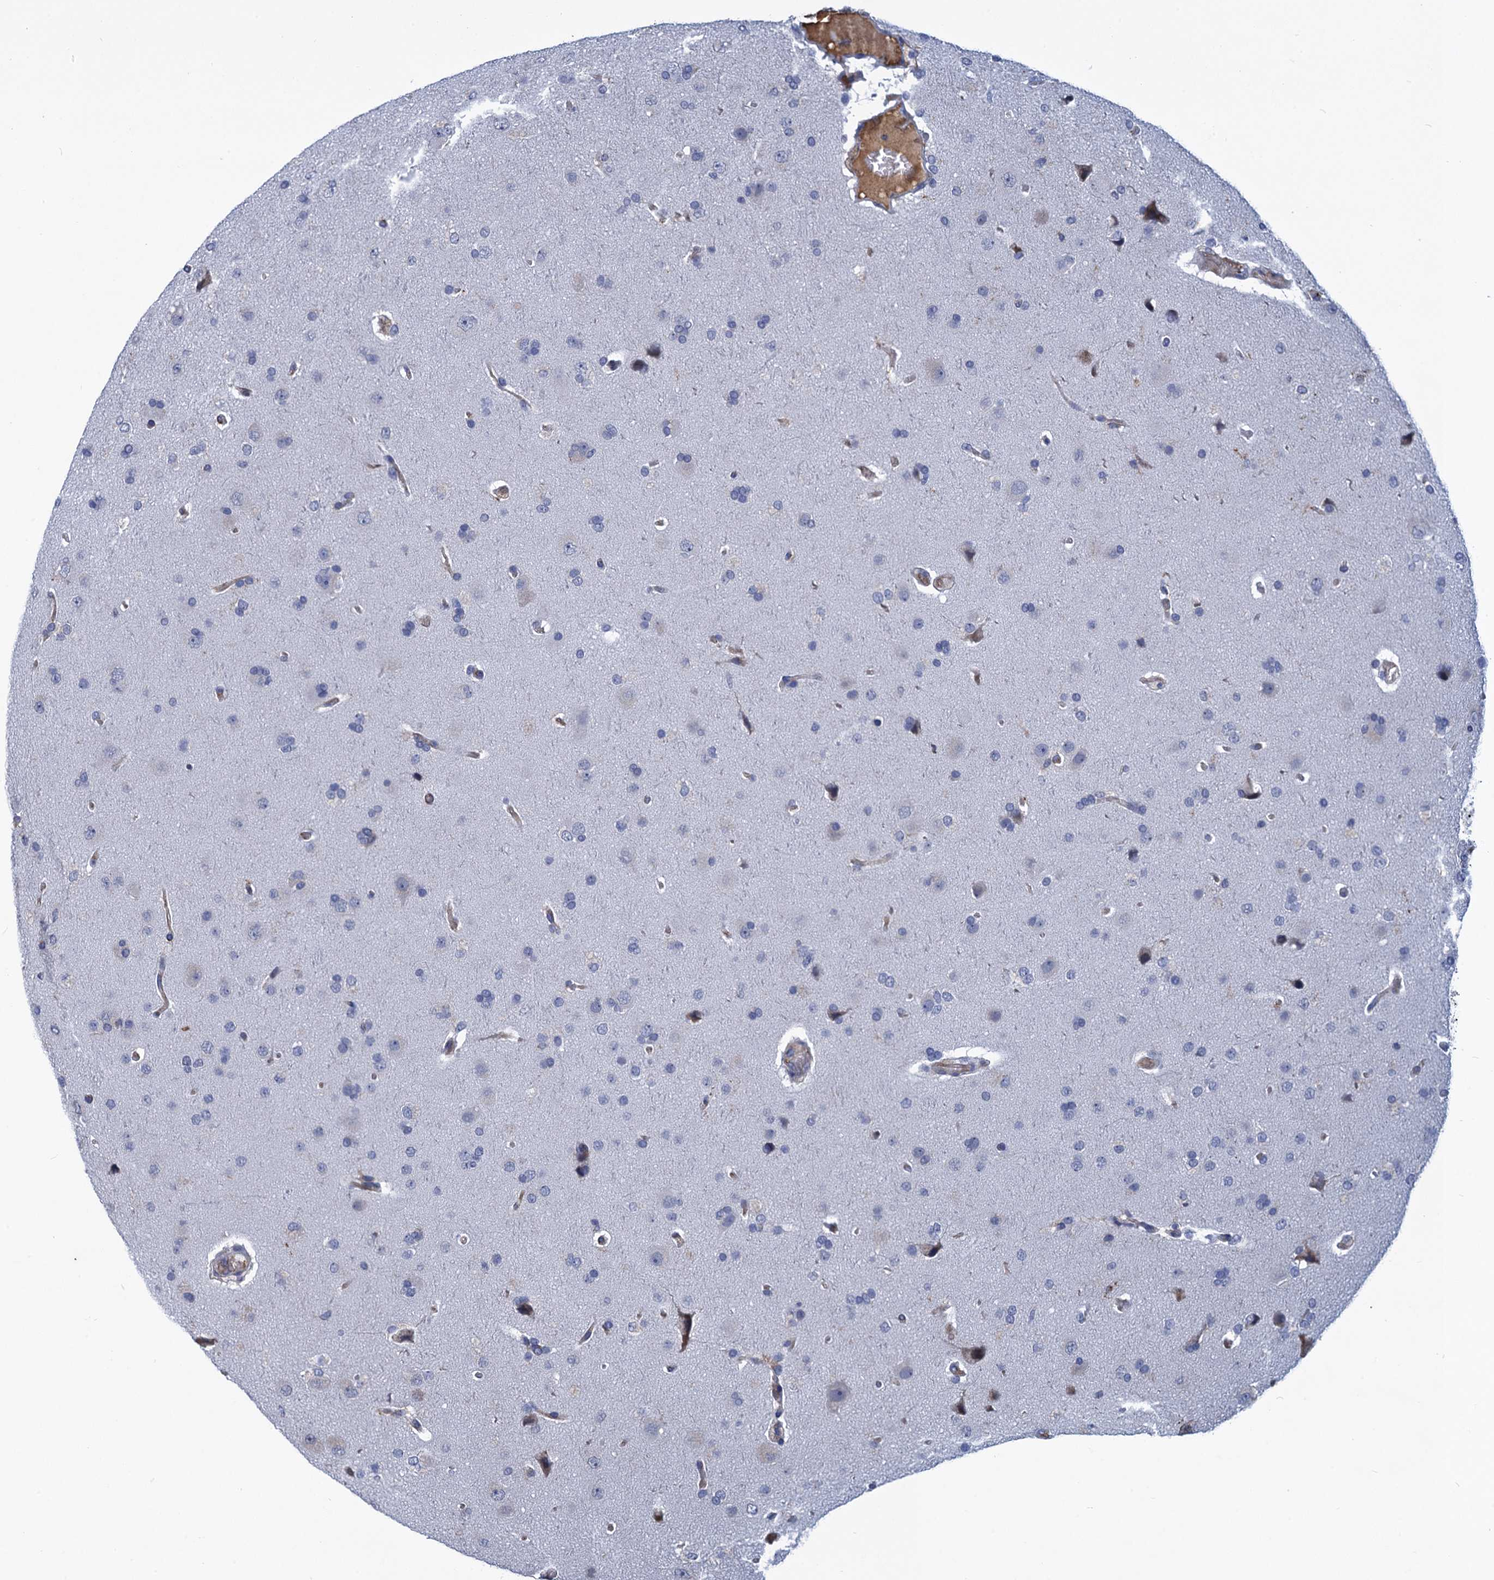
{"staining": {"intensity": "negative", "quantity": "none", "location": "none"}, "tissue": "glioma", "cell_type": "Tumor cells", "image_type": "cancer", "snomed": [{"axis": "morphology", "description": "Glioma, malignant, High grade"}, {"axis": "topography", "description": "Brain"}], "caption": "Micrograph shows no protein expression in tumor cells of glioma tissue. (DAB immunohistochemistry (IHC) visualized using brightfield microscopy, high magnification).", "gene": "DNHD1", "patient": {"sex": "male", "age": 72}}